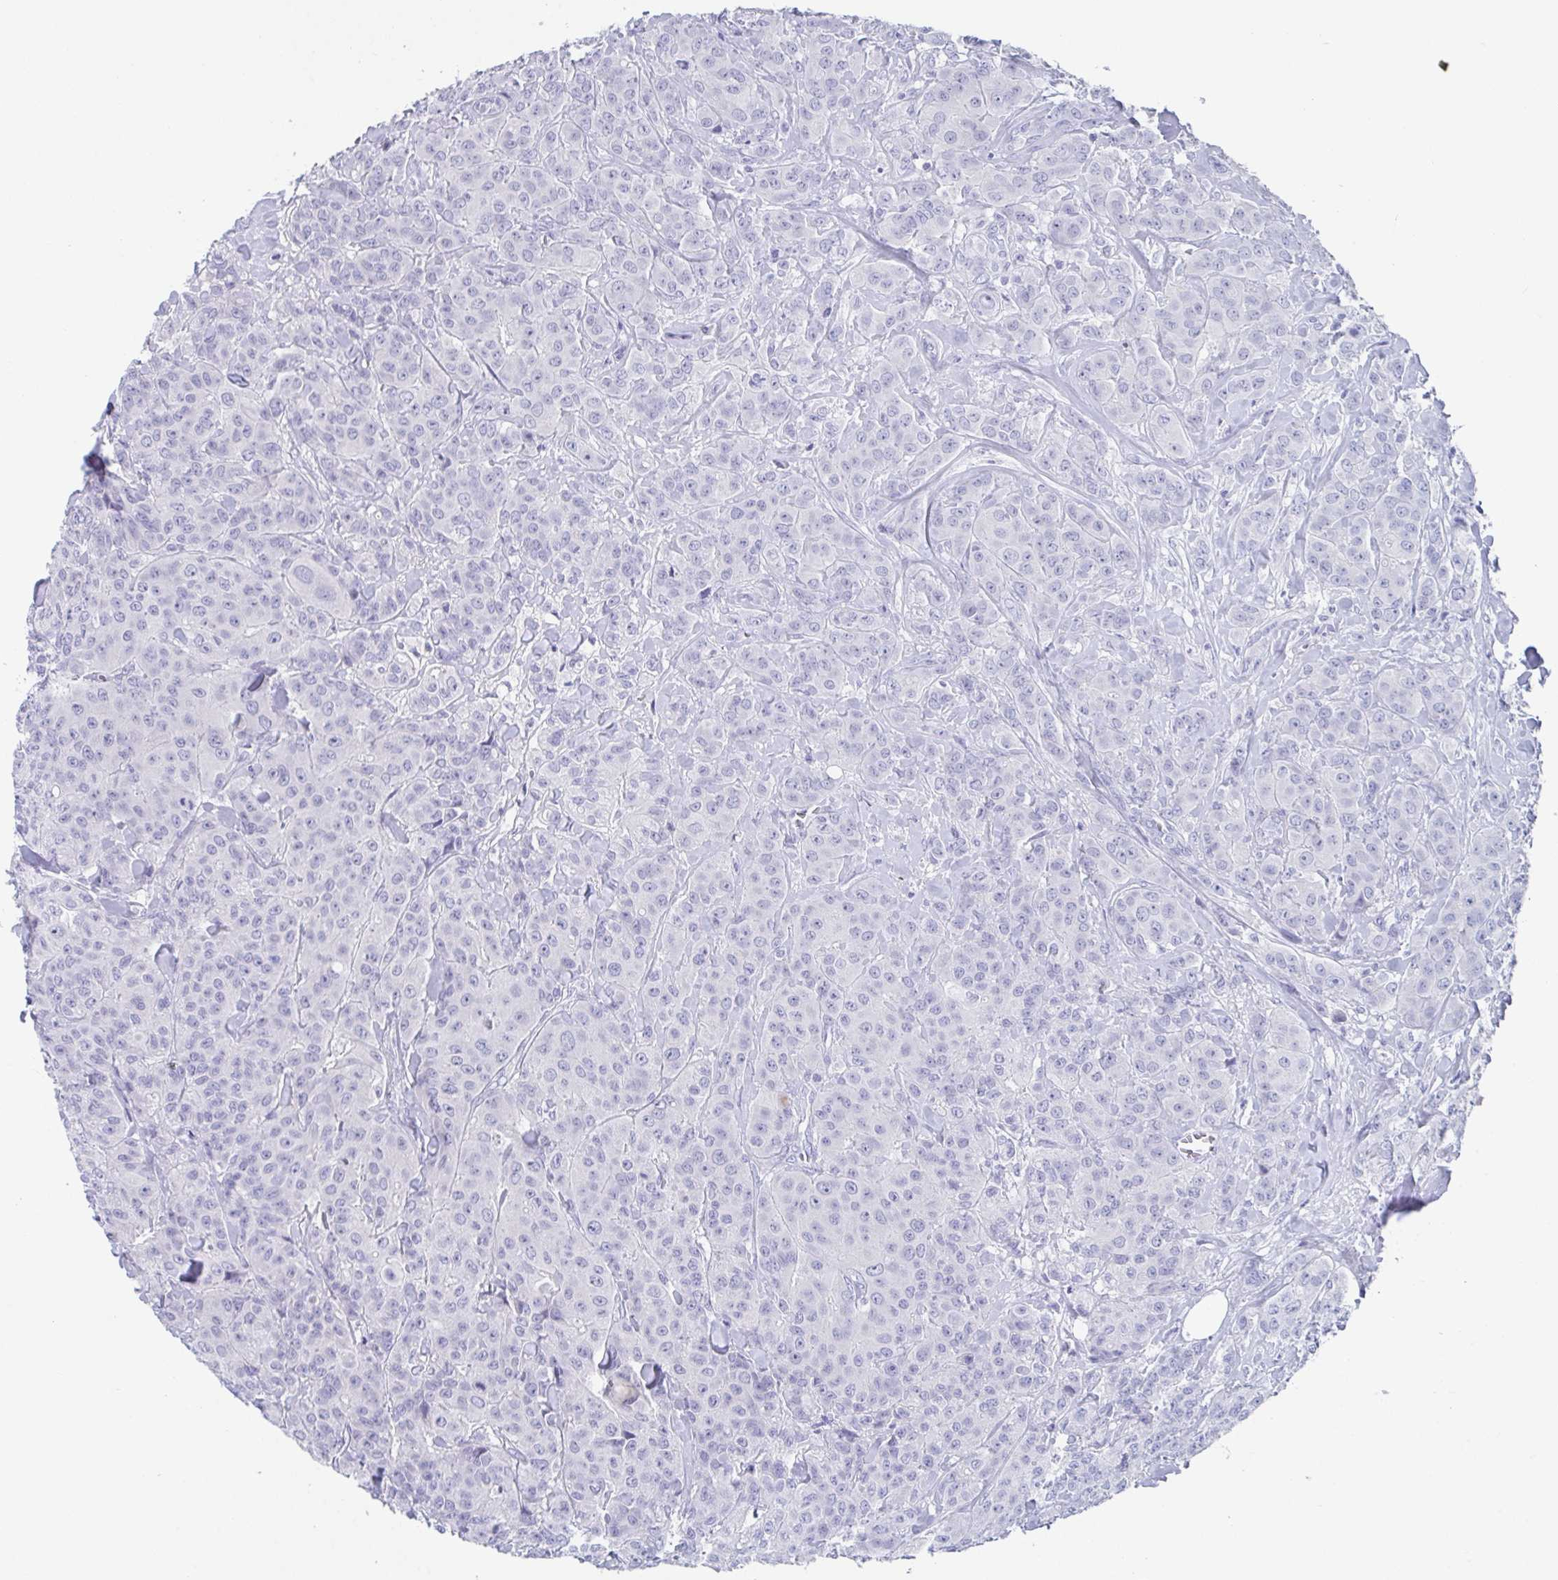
{"staining": {"intensity": "negative", "quantity": "none", "location": "none"}, "tissue": "breast cancer", "cell_type": "Tumor cells", "image_type": "cancer", "snomed": [{"axis": "morphology", "description": "Normal tissue, NOS"}, {"axis": "morphology", "description": "Duct carcinoma"}, {"axis": "topography", "description": "Breast"}], "caption": "The immunohistochemistry histopathology image has no significant expression in tumor cells of breast cancer (infiltrating ductal carcinoma) tissue. The staining was performed using DAB (3,3'-diaminobenzidine) to visualize the protein expression in brown, while the nuclei were stained in blue with hematoxylin (Magnification: 20x).", "gene": "PLA2G1B", "patient": {"sex": "female", "age": 43}}